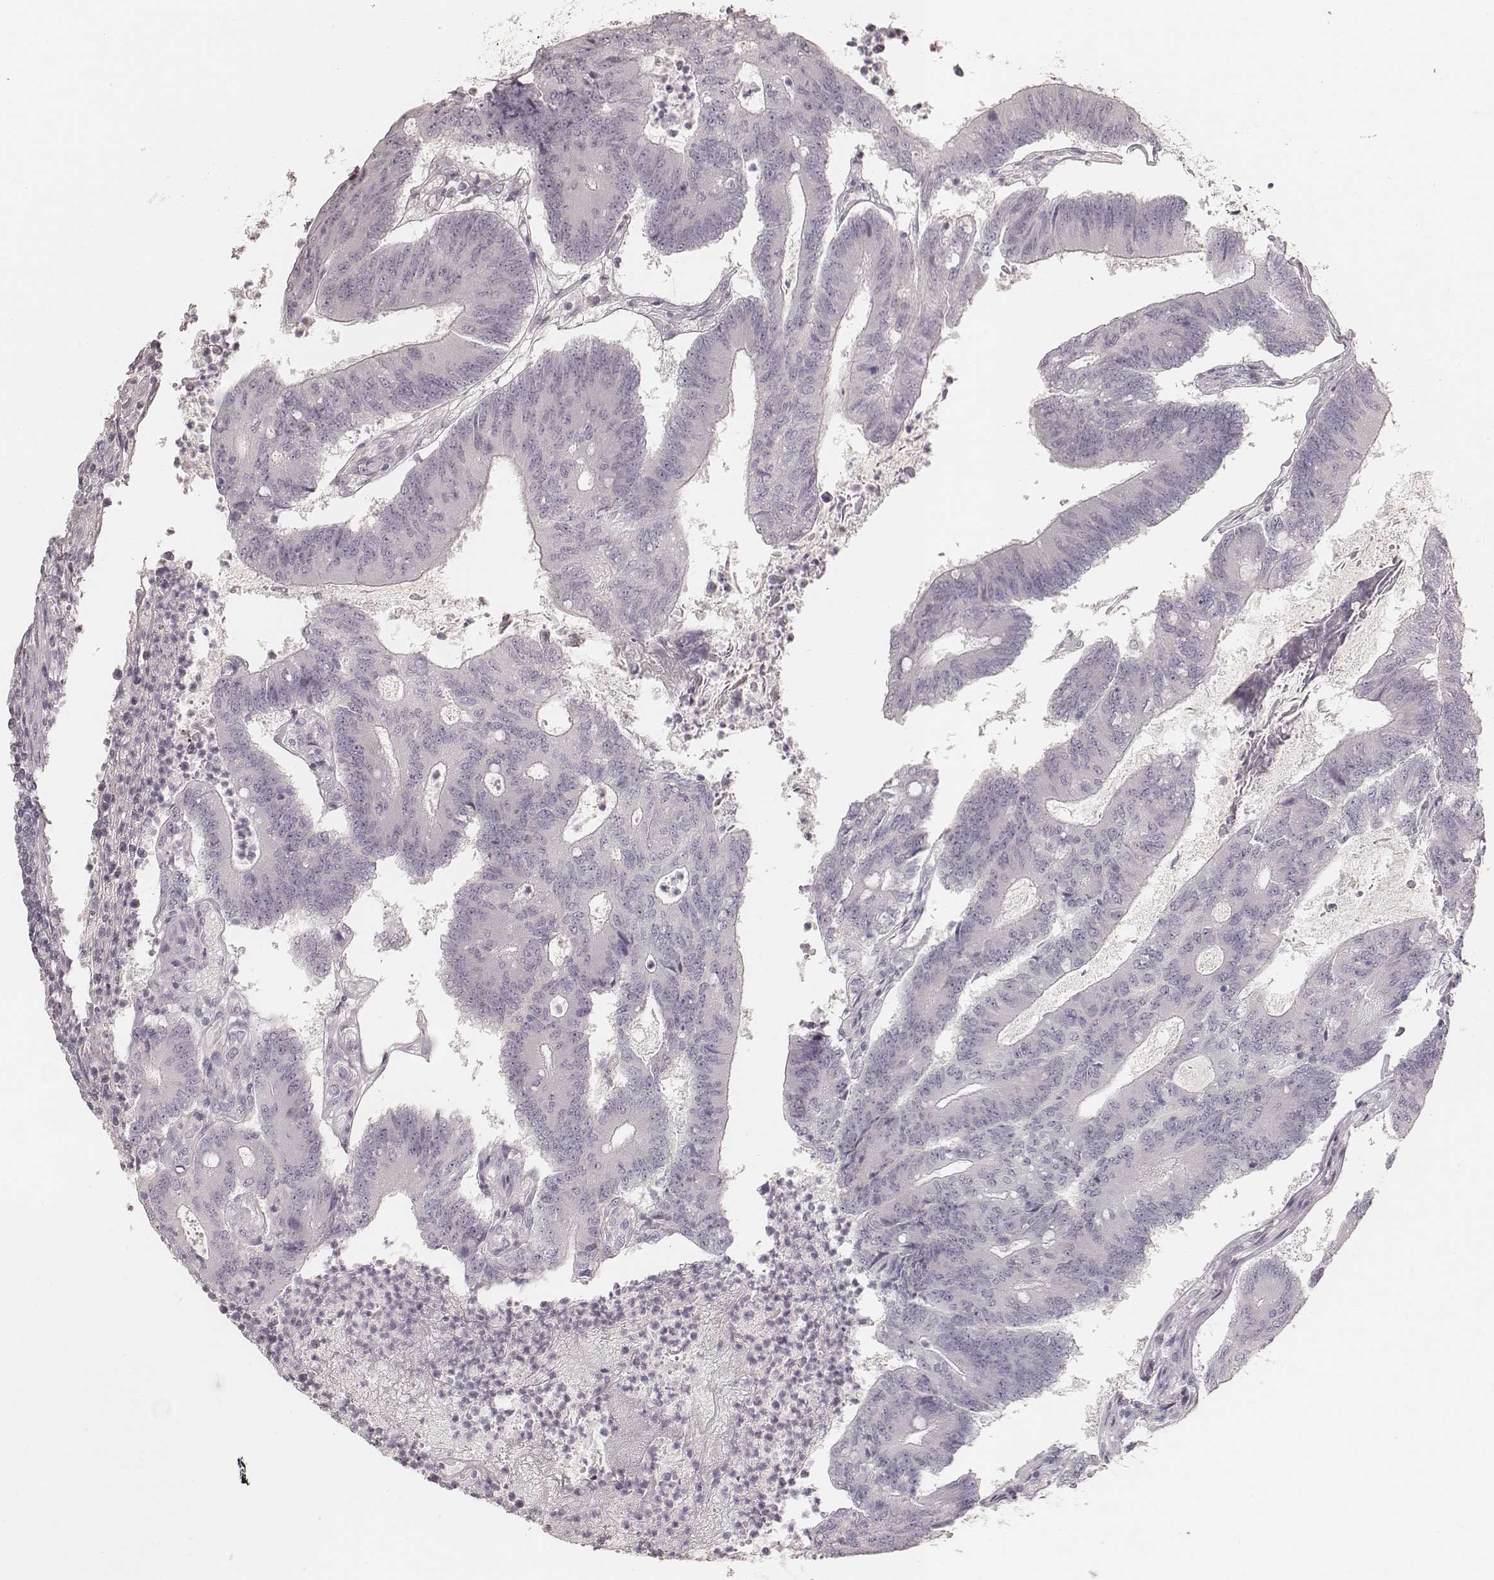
{"staining": {"intensity": "negative", "quantity": "none", "location": "none"}, "tissue": "colorectal cancer", "cell_type": "Tumor cells", "image_type": "cancer", "snomed": [{"axis": "morphology", "description": "Adenocarcinoma, NOS"}, {"axis": "topography", "description": "Colon"}], "caption": "The micrograph displays no significant positivity in tumor cells of adenocarcinoma (colorectal). The staining was performed using DAB (3,3'-diaminobenzidine) to visualize the protein expression in brown, while the nuclei were stained in blue with hematoxylin (Magnification: 20x).", "gene": "KRT26", "patient": {"sex": "female", "age": 70}}